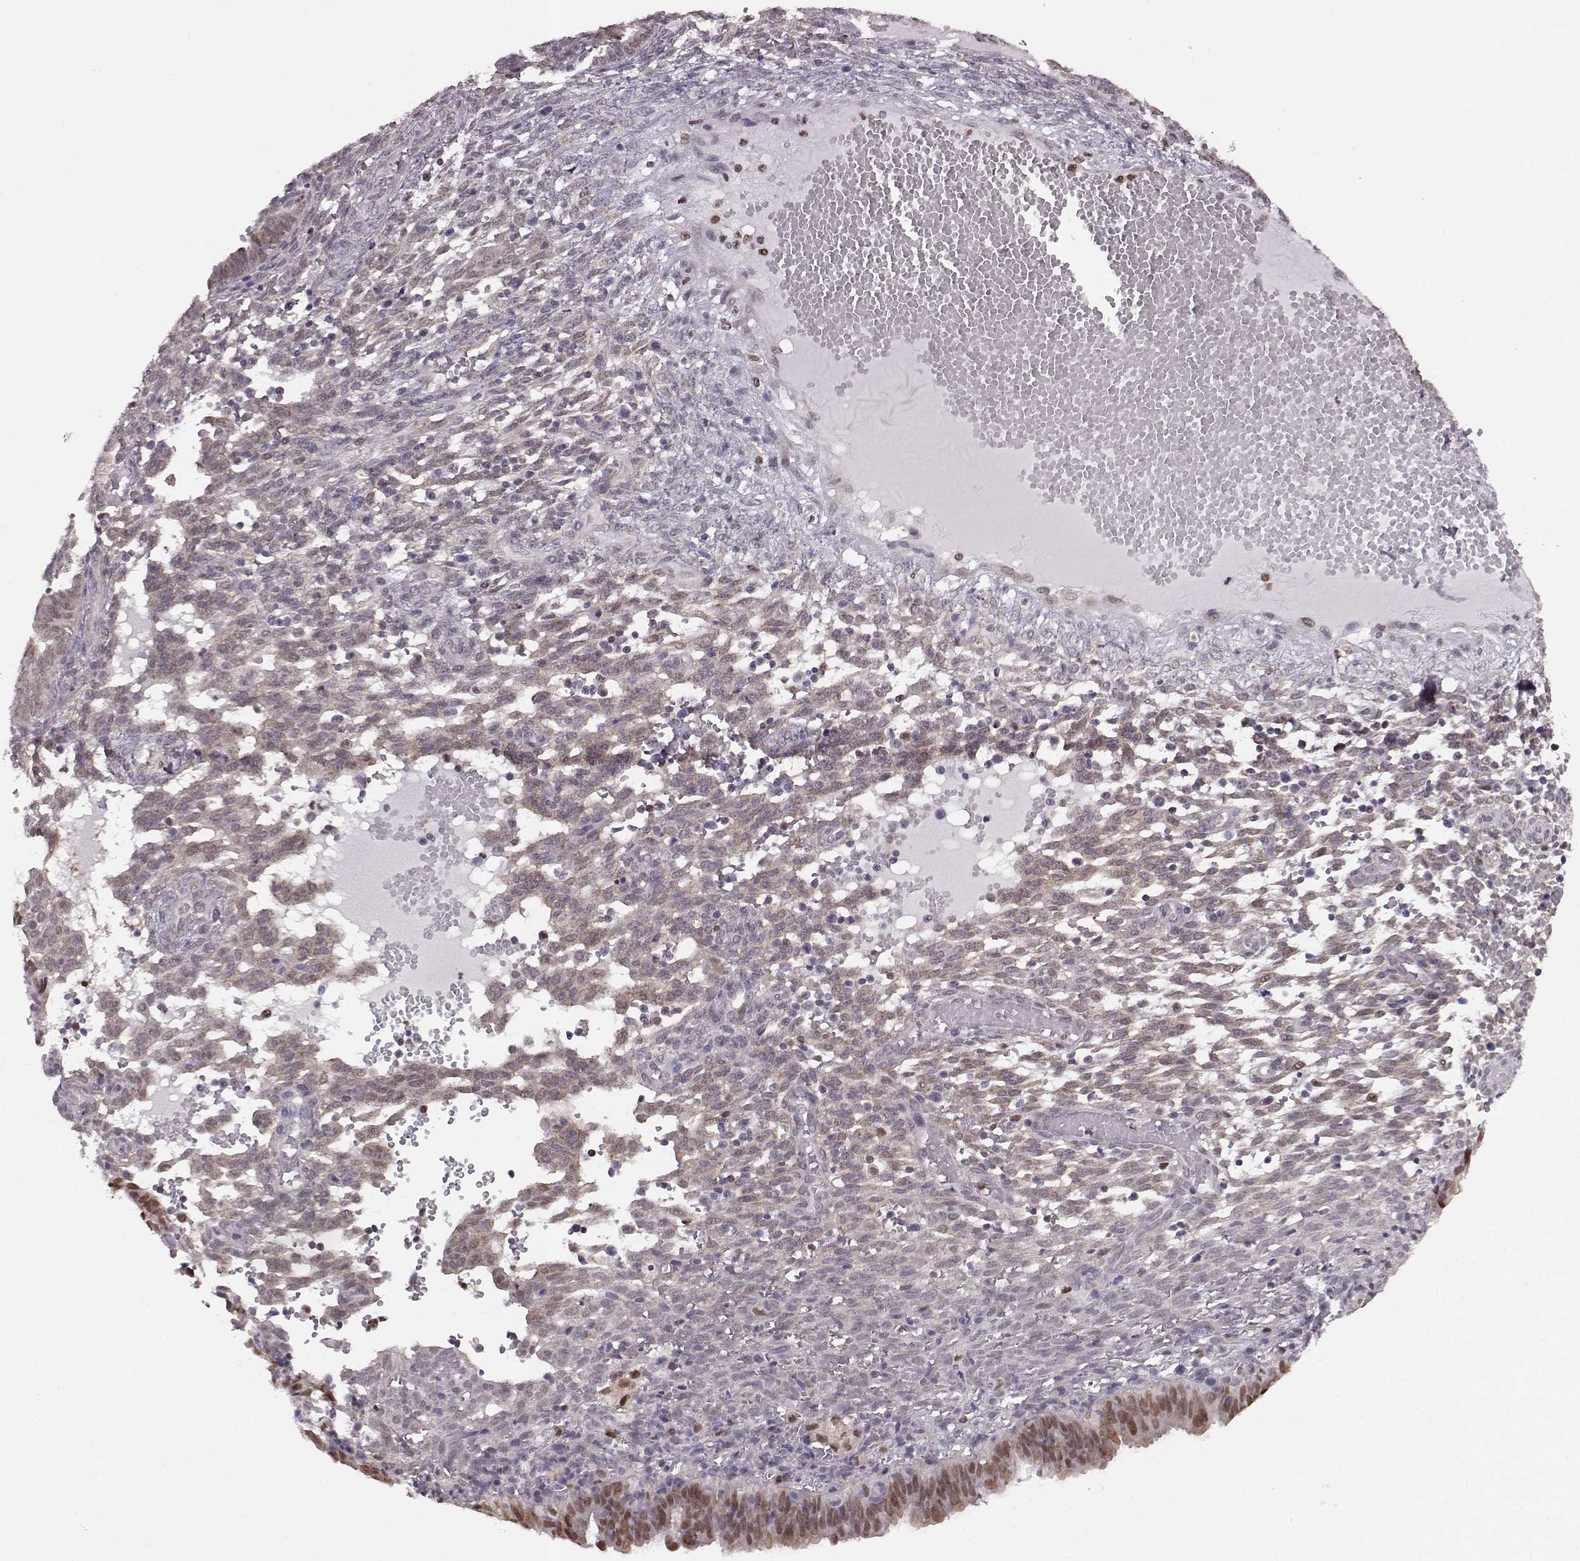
{"staining": {"intensity": "weak", "quantity": "<25%", "location": "nuclear"}, "tissue": "endometrium", "cell_type": "Cells in endometrial stroma", "image_type": "normal", "snomed": [{"axis": "morphology", "description": "Normal tissue, NOS"}, {"axis": "topography", "description": "Endometrium"}], "caption": "An image of human endometrium is negative for staining in cells in endometrial stroma. (Brightfield microscopy of DAB (3,3'-diaminobenzidine) IHC at high magnification).", "gene": "KLF6", "patient": {"sex": "female", "age": 42}}